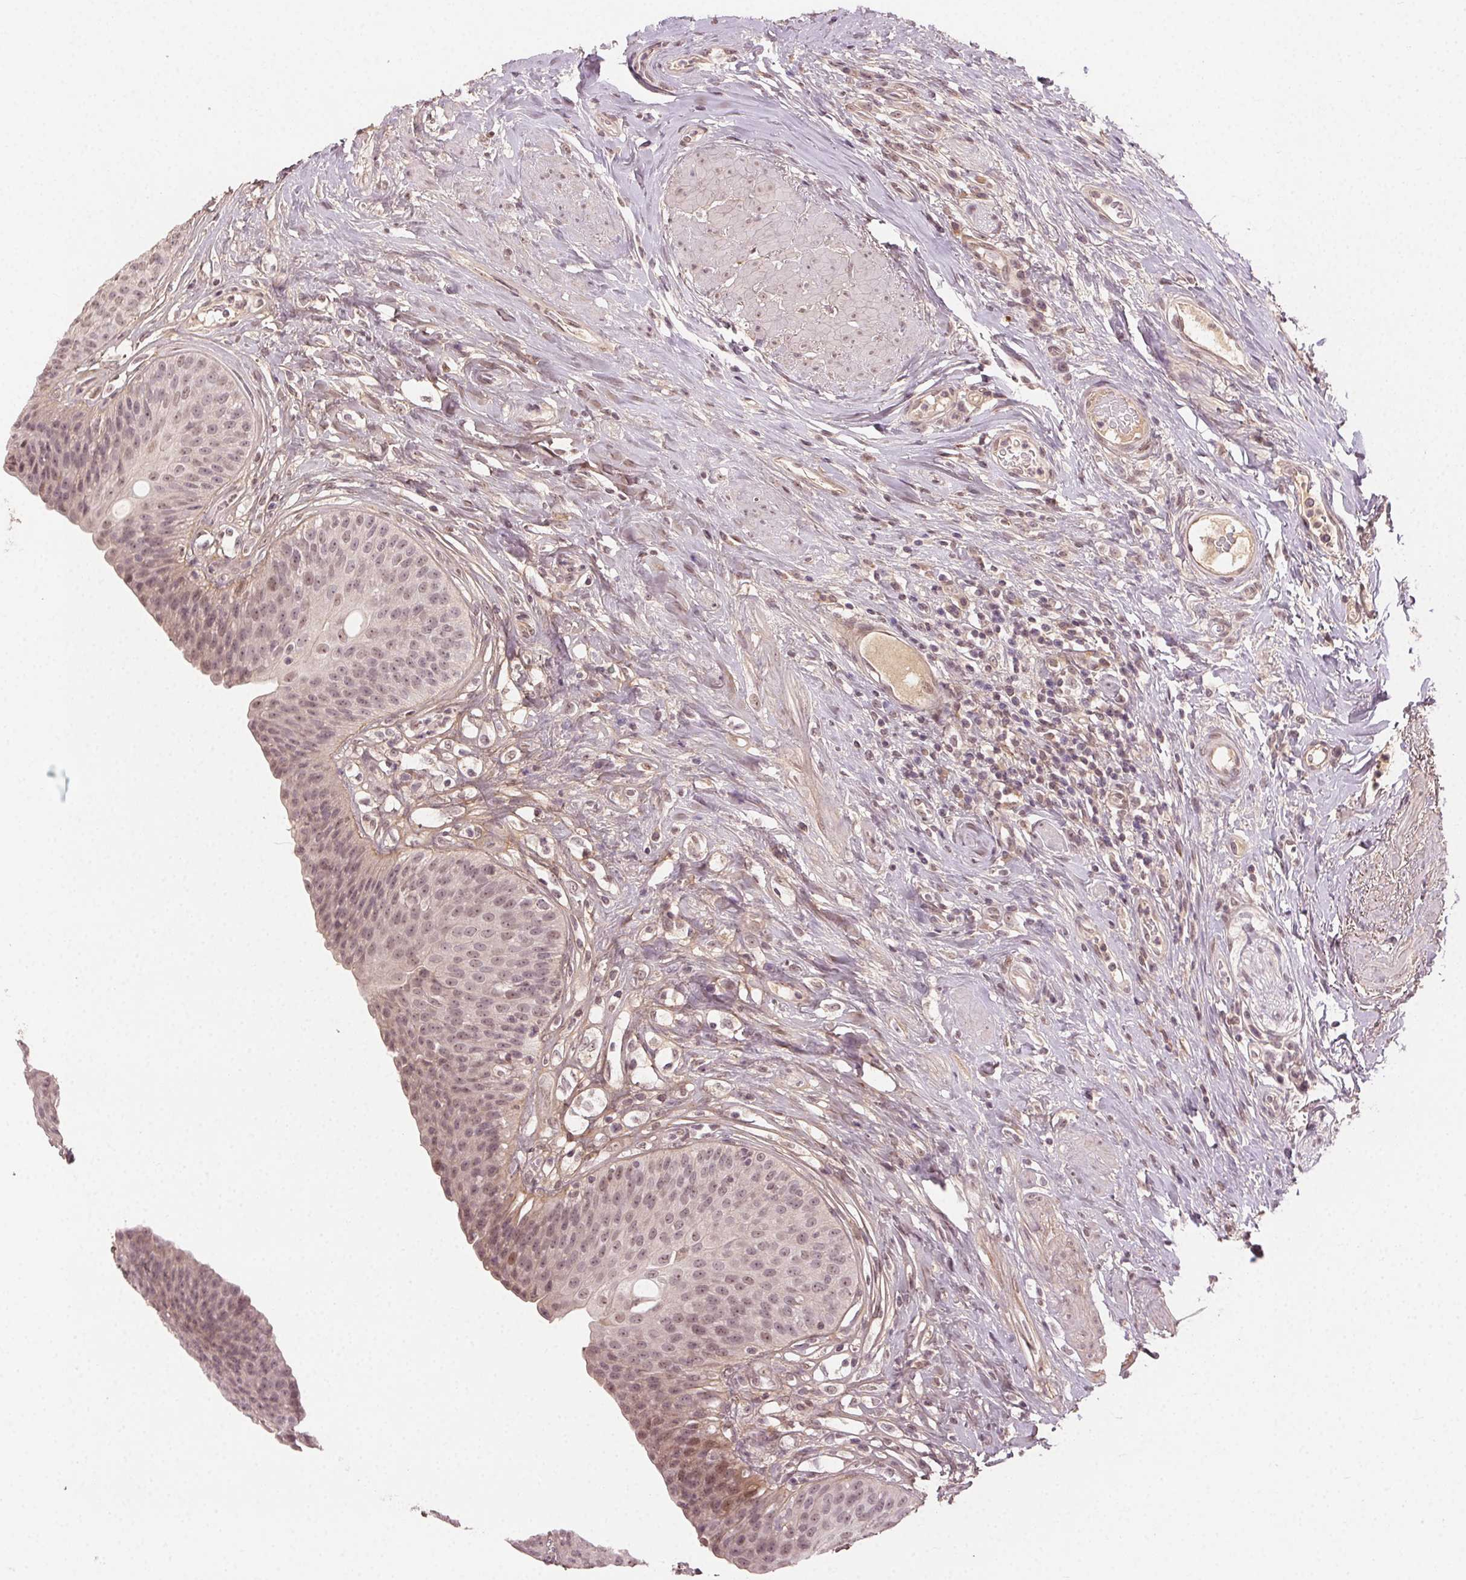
{"staining": {"intensity": "moderate", "quantity": ">75%", "location": "nuclear"}, "tissue": "urinary bladder", "cell_type": "Urothelial cells", "image_type": "normal", "snomed": [{"axis": "morphology", "description": "Normal tissue, NOS"}, {"axis": "topography", "description": "Urinary bladder"}], "caption": "A brown stain highlights moderate nuclear staining of a protein in urothelial cells of normal urinary bladder.", "gene": "TUB", "patient": {"sex": "female", "age": 56}}